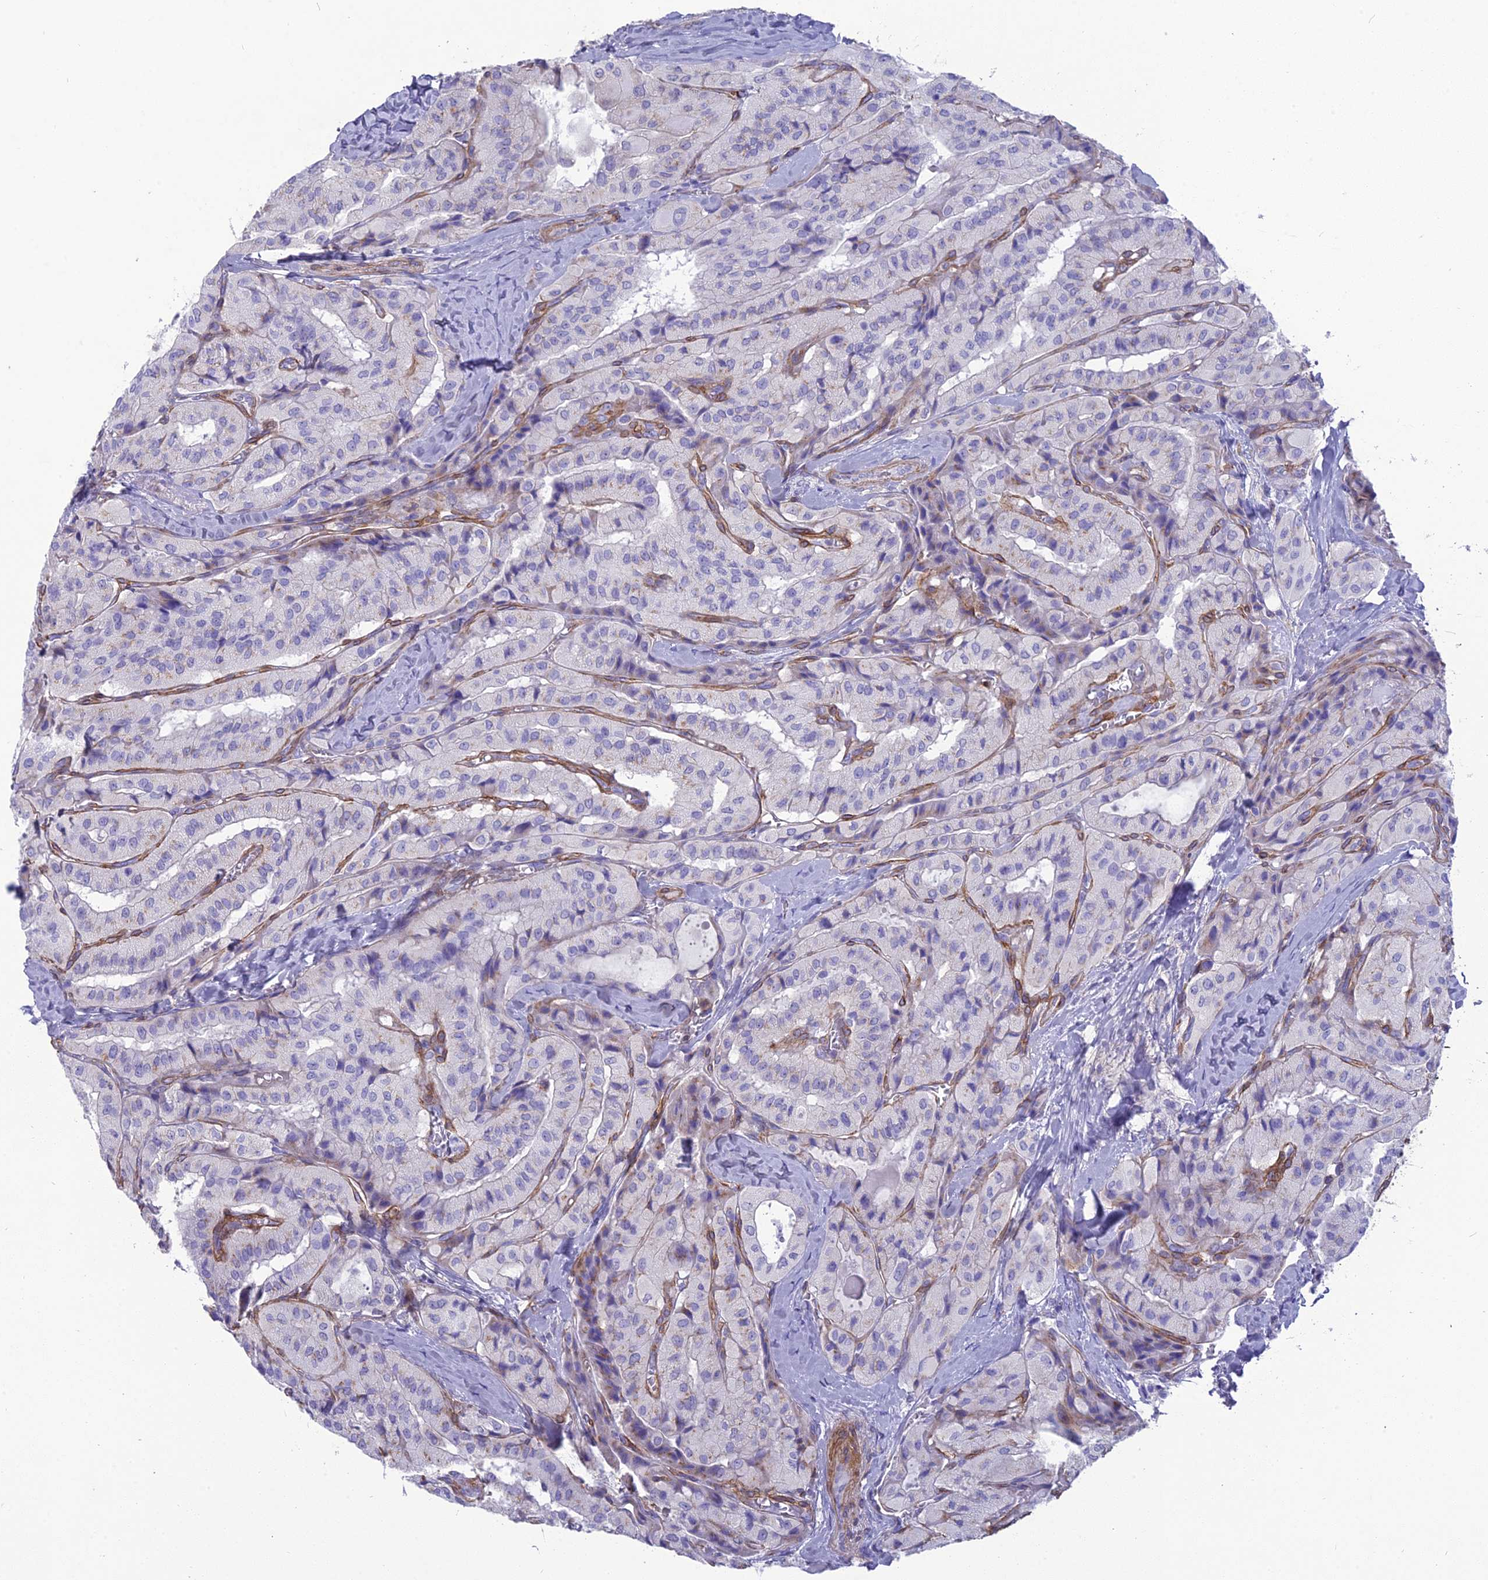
{"staining": {"intensity": "negative", "quantity": "none", "location": "none"}, "tissue": "thyroid cancer", "cell_type": "Tumor cells", "image_type": "cancer", "snomed": [{"axis": "morphology", "description": "Normal tissue, NOS"}, {"axis": "morphology", "description": "Papillary adenocarcinoma, NOS"}, {"axis": "topography", "description": "Thyroid gland"}], "caption": "Immunohistochemistry of human thyroid cancer (papillary adenocarcinoma) exhibits no positivity in tumor cells.", "gene": "TNS1", "patient": {"sex": "female", "age": 59}}